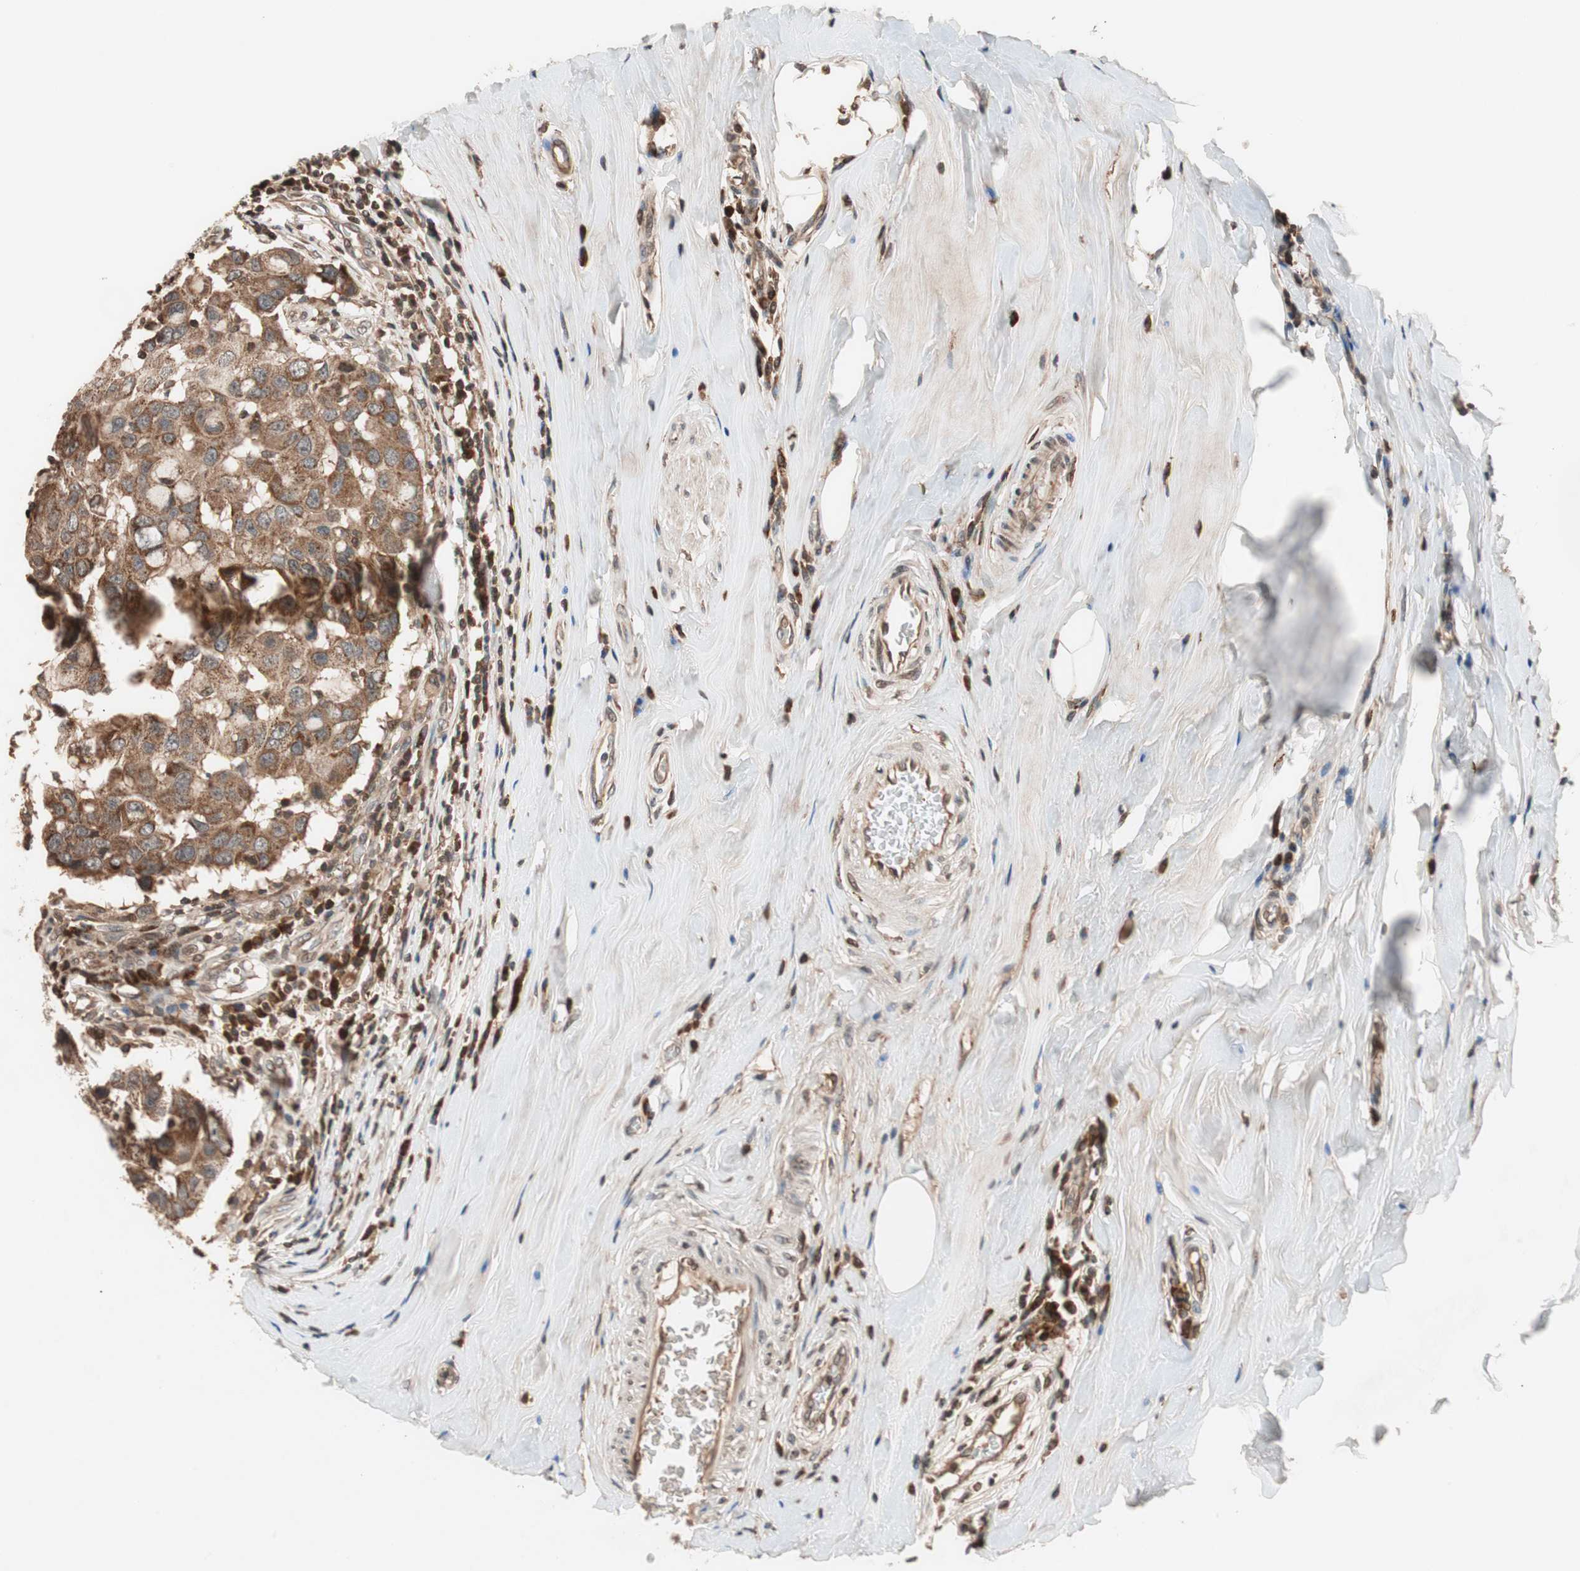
{"staining": {"intensity": "moderate", "quantity": ">75%", "location": "cytoplasmic/membranous"}, "tissue": "breast cancer", "cell_type": "Tumor cells", "image_type": "cancer", "snomed": [{"axis": "morphology", "description": "Duct carcinoma"}, {"axis": "topography", "description": "Breast"}], "caption": "Breast cancer (invasive ductal carcinoma) was stained to show a protein in brown. There is medium levels of moderate cytoplasmic/membranous expression in approximately >75% of tumor cells. The staining is performed using DAB brown chromogen to label protein expression. The nuclei are counter-stained blue using hematoxylin.", "gene": "NF2", "patient": {"sex": "female", "age": 27}}